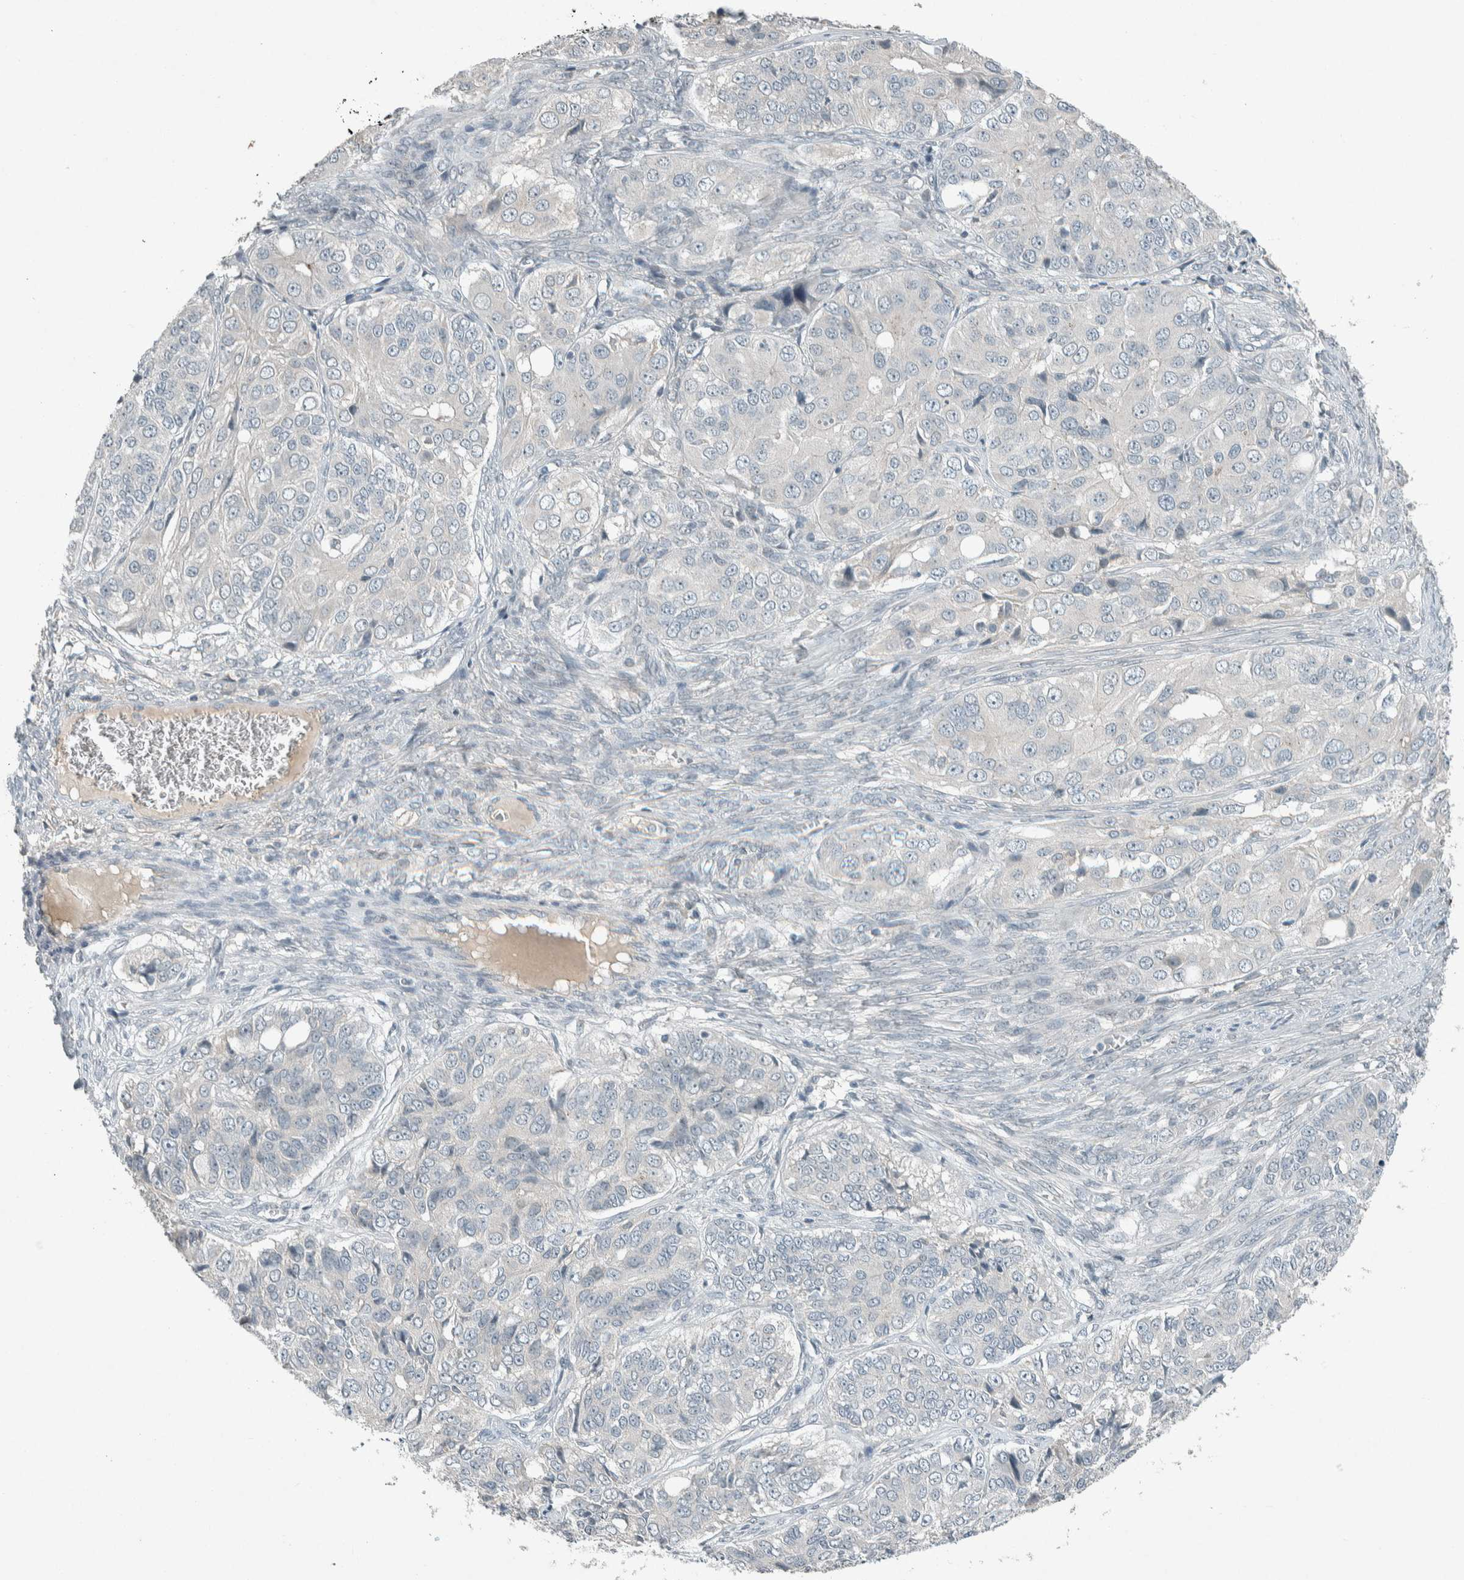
{"staining": {"intensity": "negative", "quantity": "none", "location": "none"}, "tissue": "ovarian cancer", "cell_type": "Tumor cells", "image_type": "cancer", "snomed": [{"axis": "morphology", "description": "Carcinoma, endometroid"}, {"axis": "topography", "description": "Ovary"}], "caption": "DAB immunohistochemical staining of human ovarian cancer reveals no significant staining in tumor cells.", "gene": "CERCAM", "patient": {"sex": "female", "age": 51}}